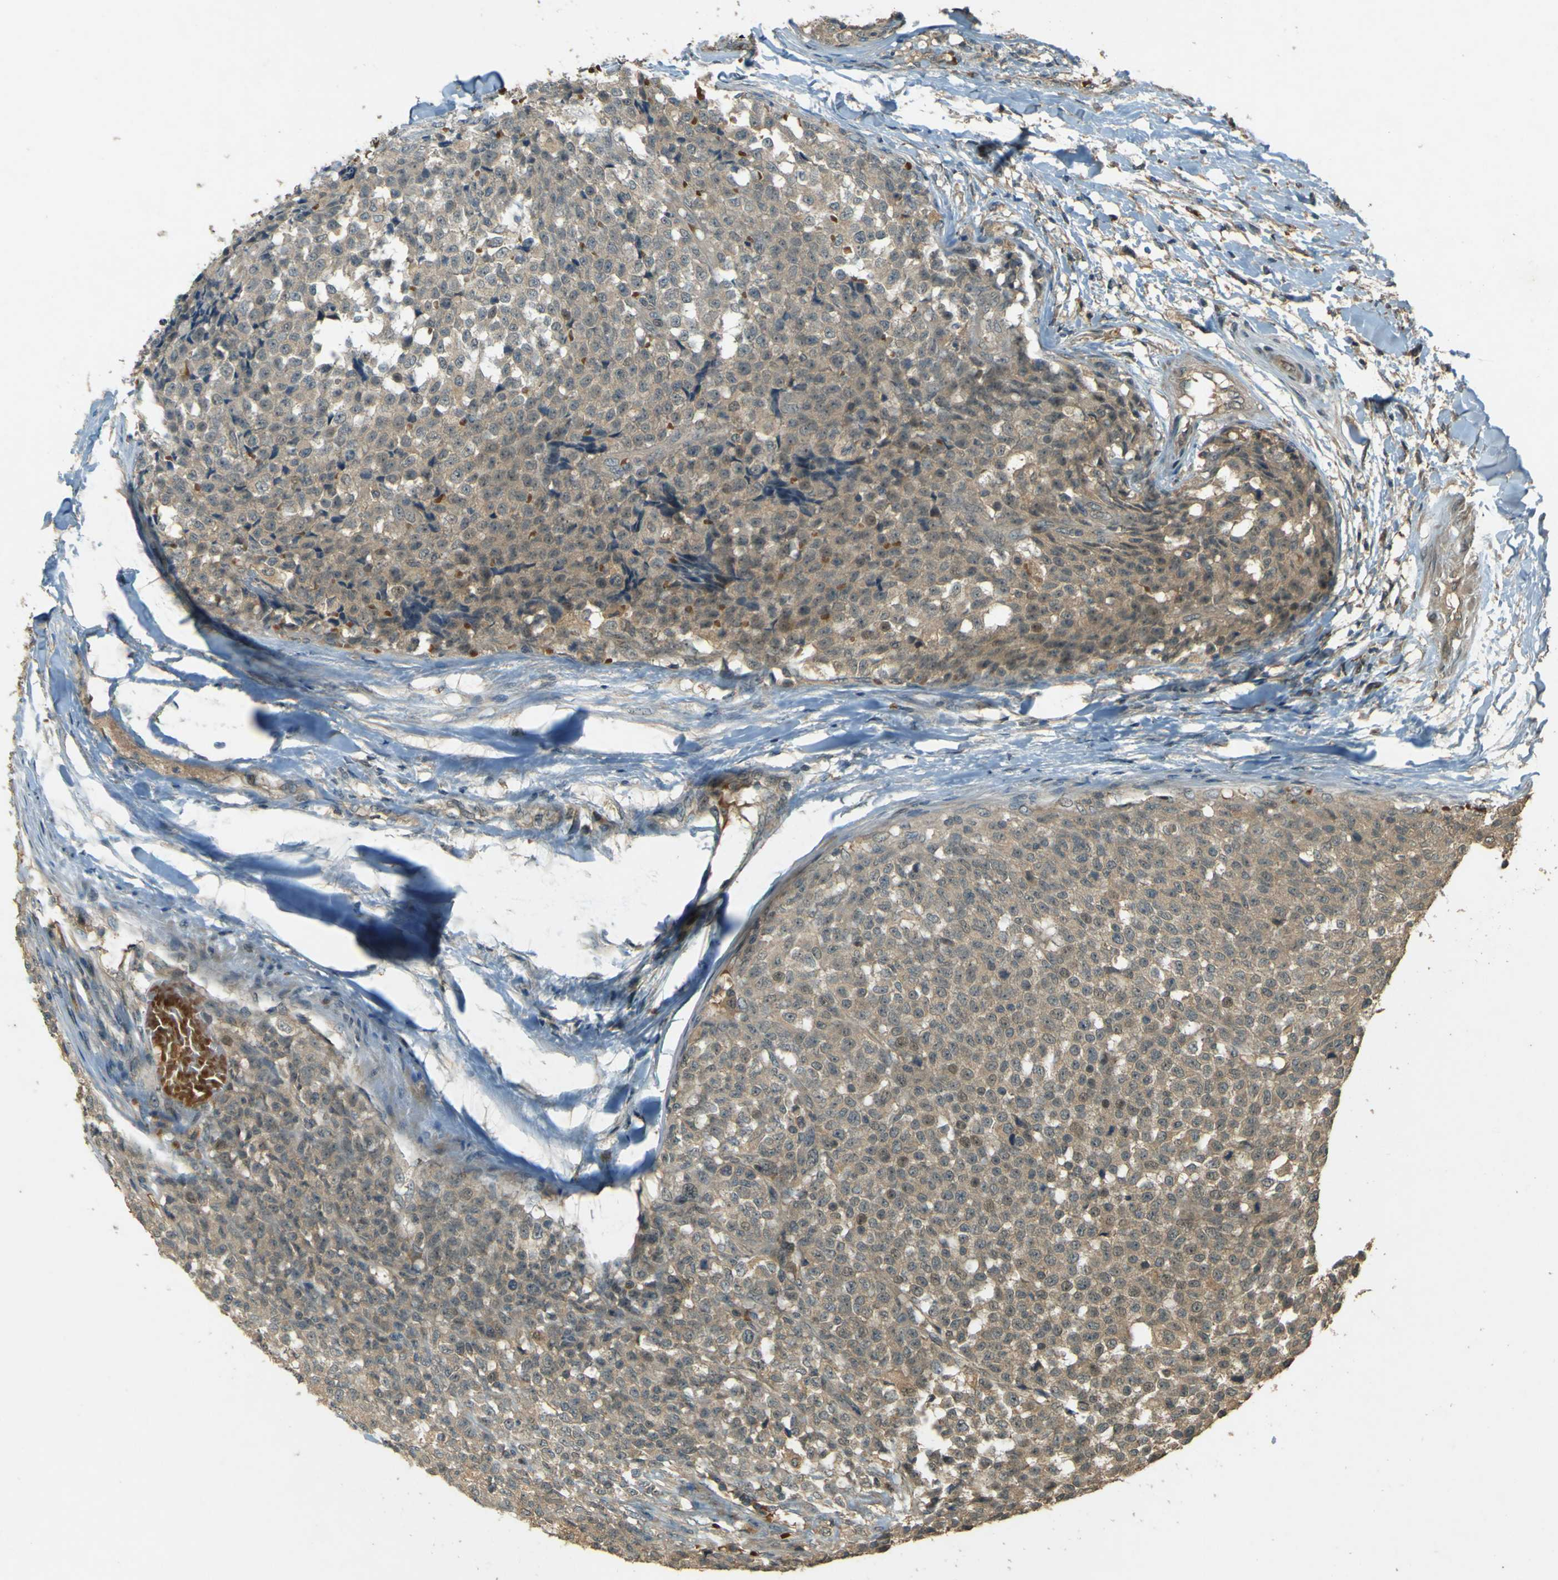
{"staining": {"intensity": "weak", "quantity": ">75%", "location": "cytoplasmic/membranous"}, "tissue": "testis cancer", "cell_type": "Tumor cells", "image_type": "cancer", "snomed": [{"axis": "morphology", "description": "Seminoma, NOS"}, {"axis": "topography", "description": "Testis"}], "caption": "Immunohistochemical staining of seminoma (testis) demonstrates low levels of weak cytoplasmic/membranous staining in about >75% of tumor cells.", "gene": "MPDZ", "patient": {"sex": "male", "age": 59}}